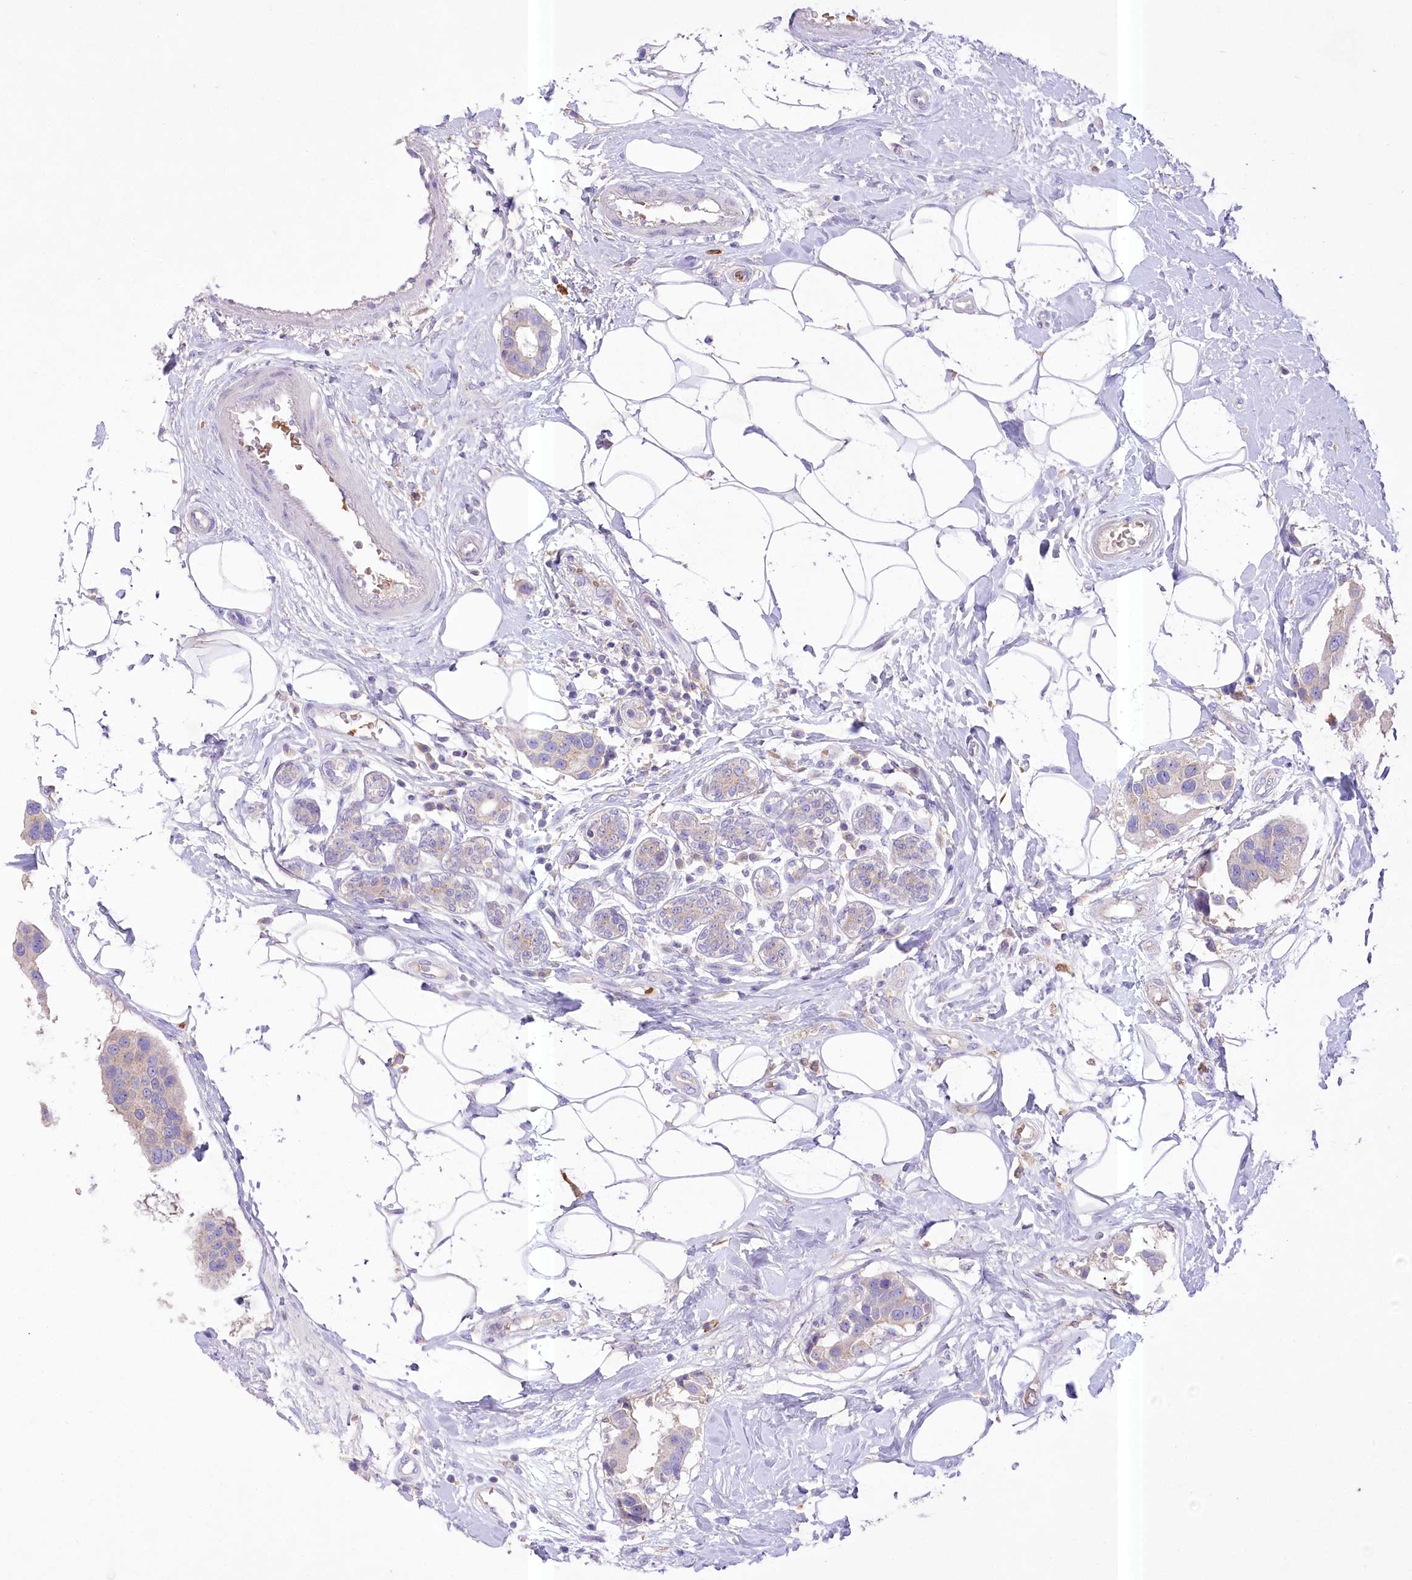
{"staining": {"intensity": "weak", "quantity": "<25%", "location": "cytoplasmic/membranous"}, "tissue": "breast cancer", "cell_type": "Tumor cells", "image_type": "cancer", "snomed": [{"axis": "morphology", "description": "Normal tissue, NOS"}, {"axis": "morphology", "description": "Duct carcinoma"}, {"axis": "topography", "description": "Breast"}], "caption": "IHC micrograph of human breast cancer stained for a protein (brown), which exhibits no expression in tumor cells. (DAB immunohistochemistry (IHC) with hematoxylin counter stain).", "gene": "PRSS53", "patient": {"sex": "female", "age": 39}}